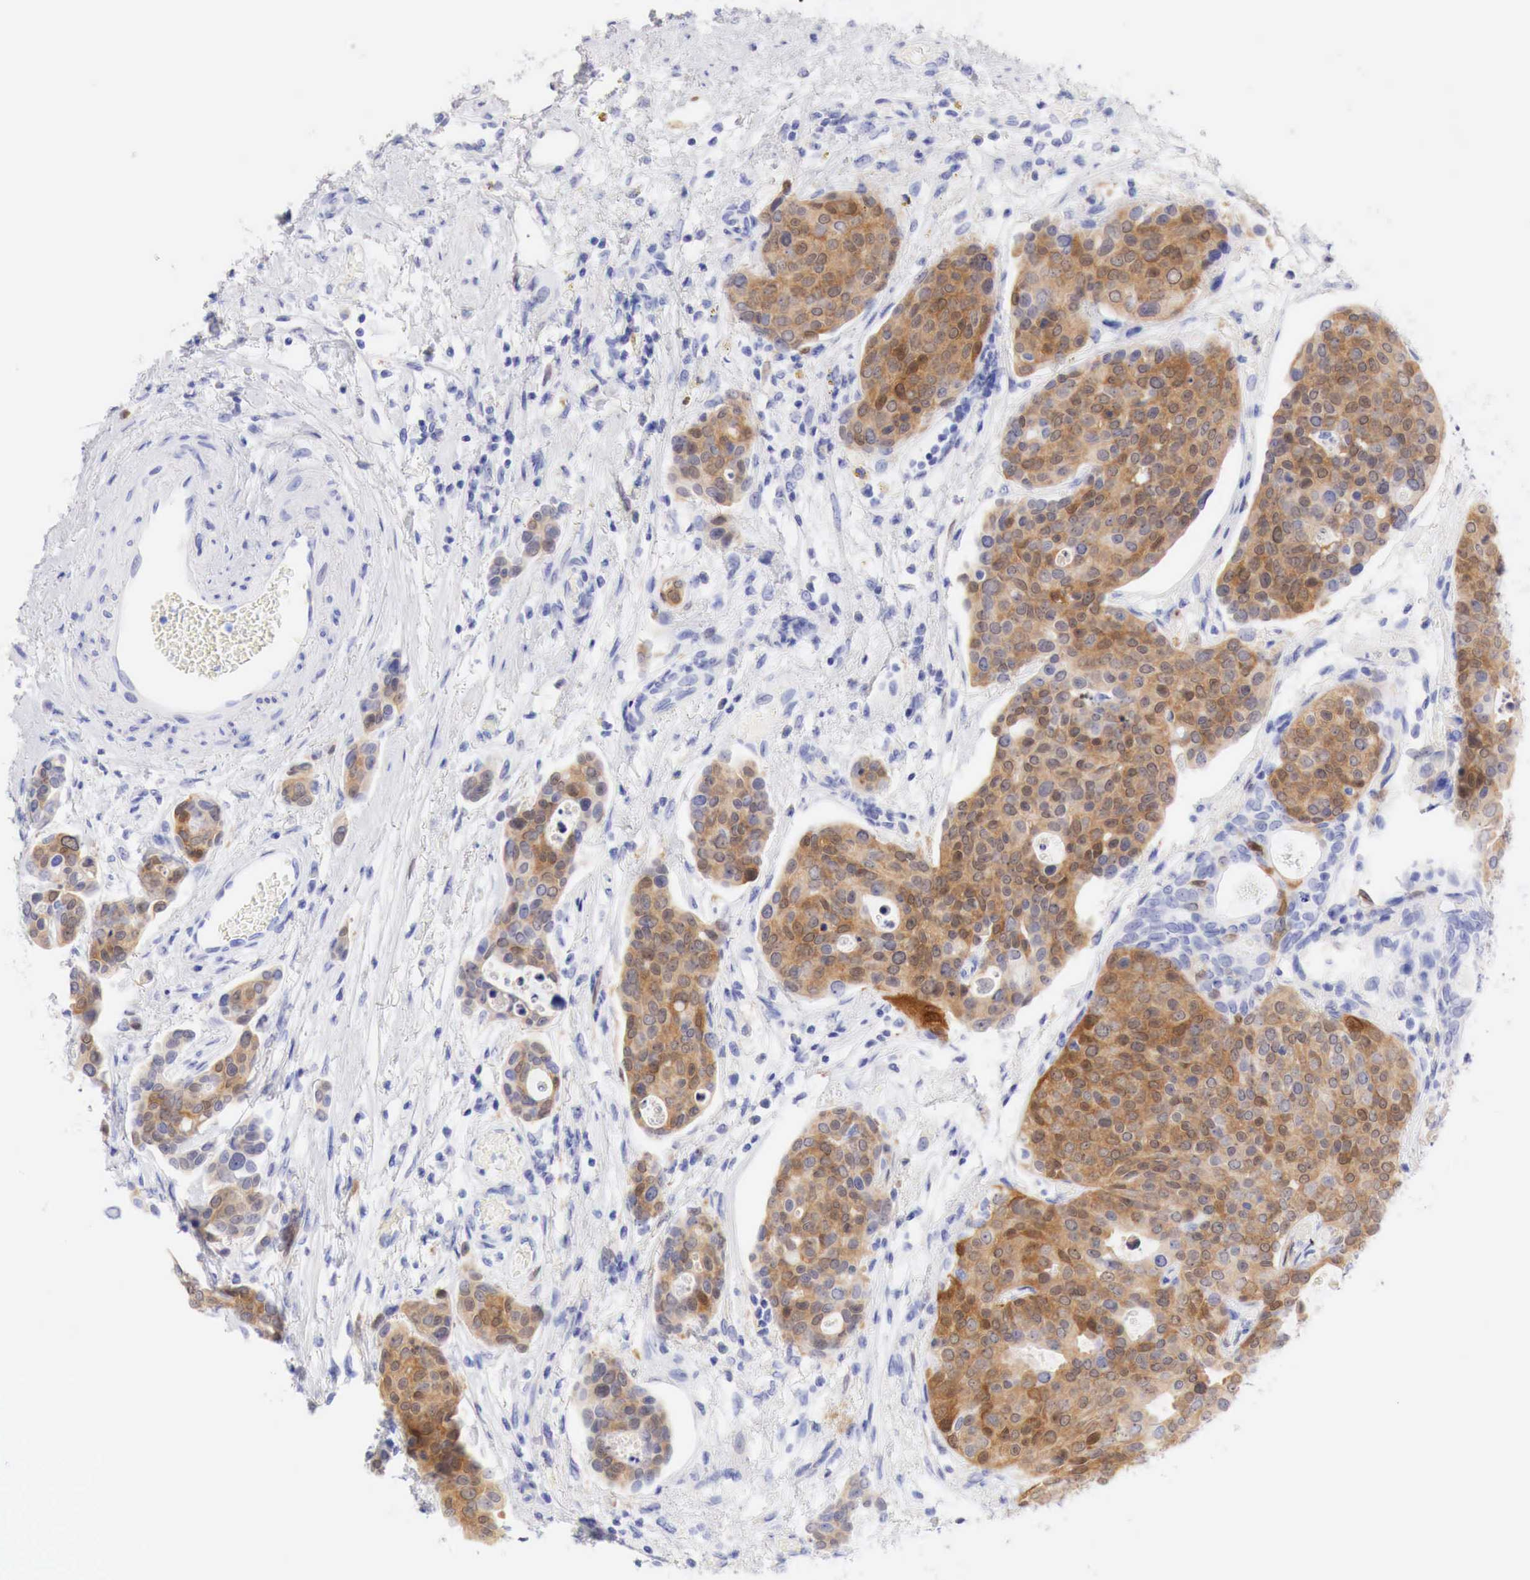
{"staining": {"intensity": "strong", "quantity": ">75%", "location": "cytoplasmic/membranous"}, "tissue": "urothelial cancer", "cell_type": "Tumor cells", "image_type": "cancer", "snomed": [{"axis": "morphology", "description": "Urothelial carcinoma, High grade"}, {"axis": "topography", "description": "Urinary bladder"}], "caption": "The photomicrograph reveals a brown stain indicating the presence of a protein in the cytoplasmic/membranous of tumor cells in high-grade urothelial carcinoma. The staining is performed using DAB (3,3'-diaminobenzidine) brown chromogen to label protein expression. The nuclei are counter-stained blue using hematoxylin.", "gene": "CDKN2A", "patient": {"sex": "male", "age": 78}}